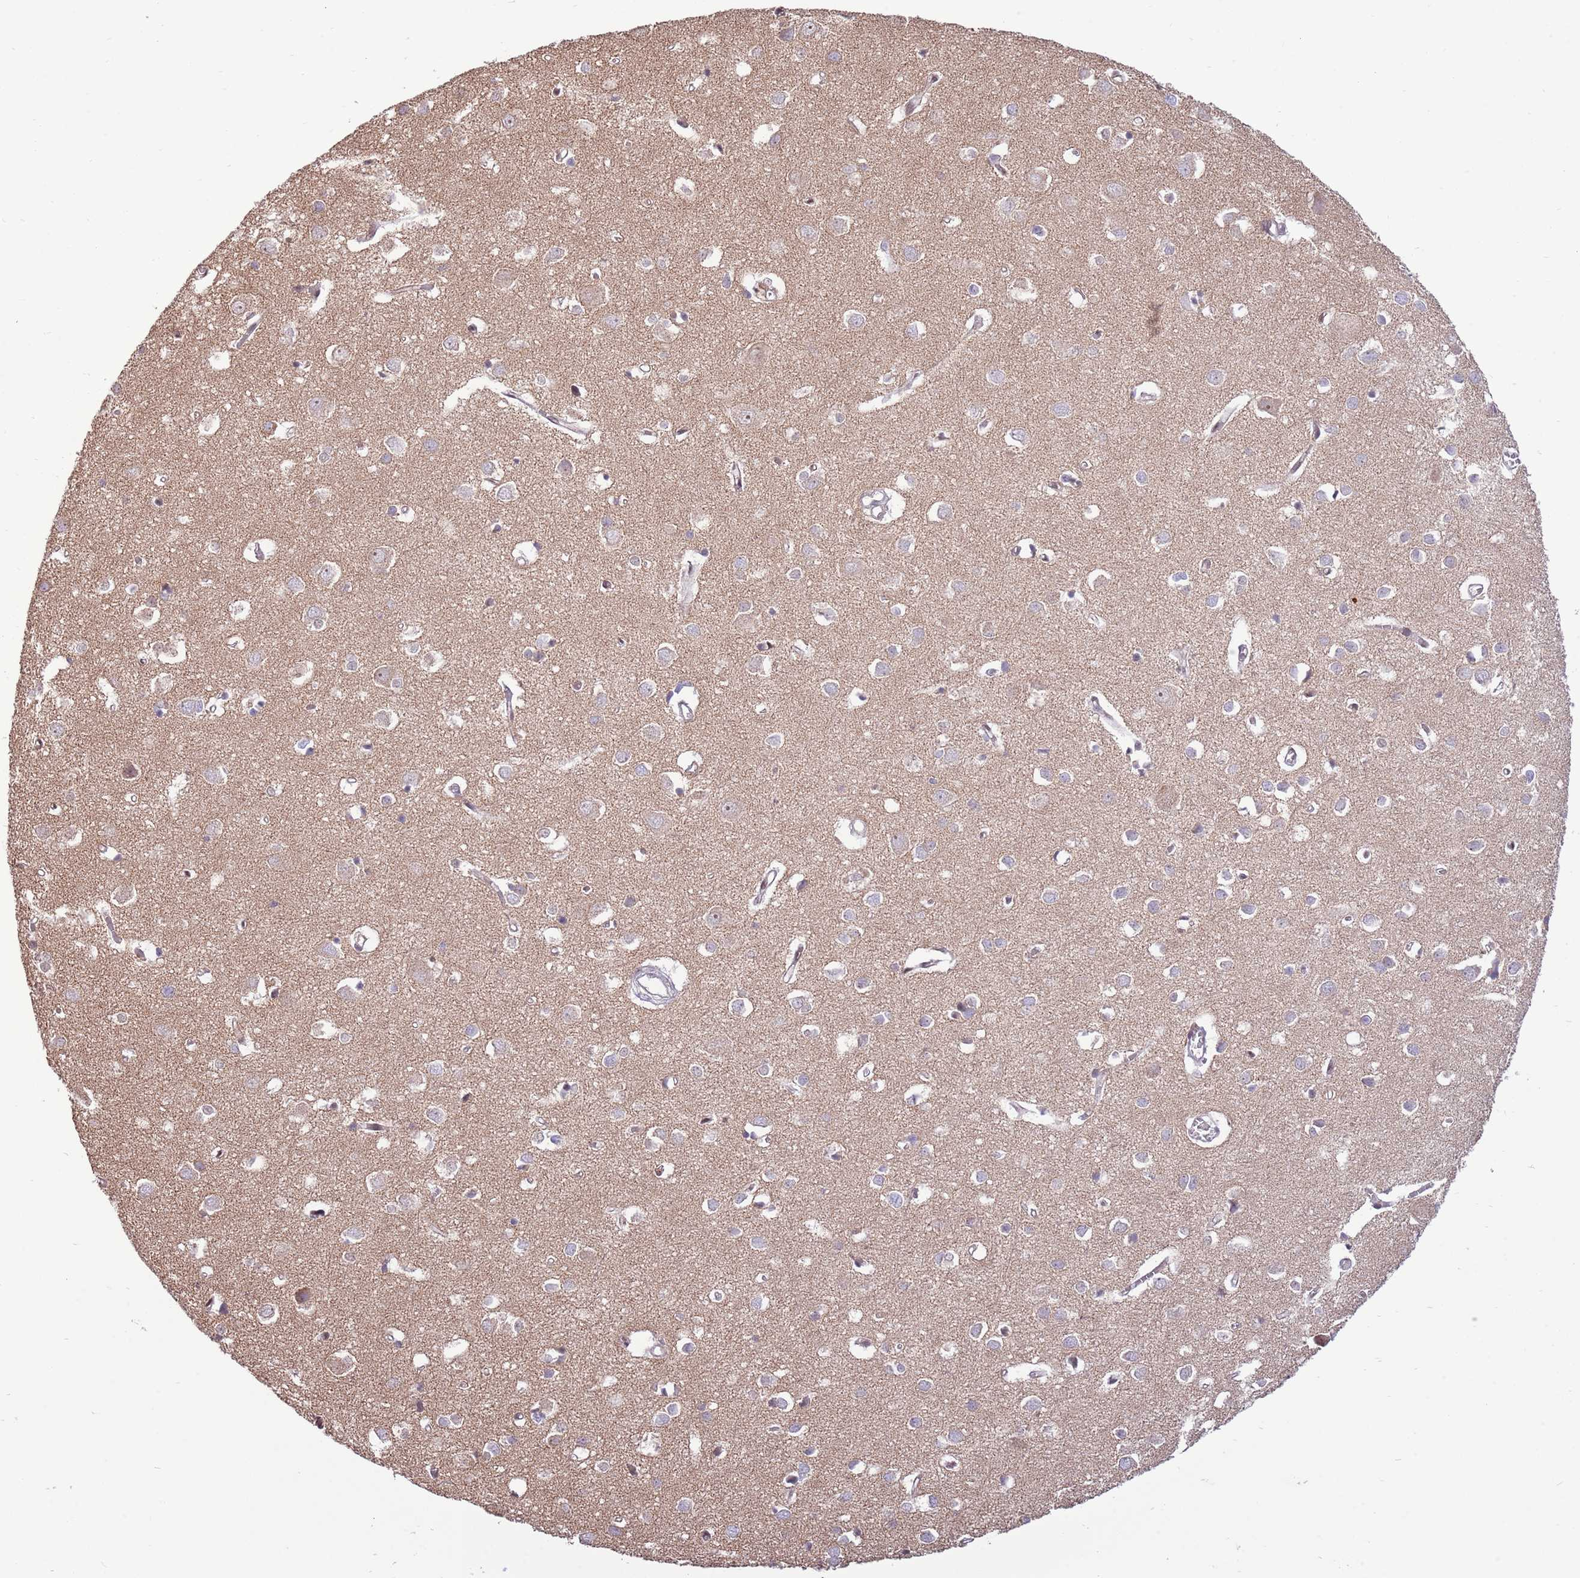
{"staining": {"intensity": "weak", "quantity": ">75%", "location": "cytoplasmic/membranous"}, "tissue": "cerebral cortex", "cell_type": "Endothelial cells", "image_type": "normal", "snomed": [{"axis": "morphology", "description": "Normal tissue, NOS"}, {"axis": "topography", "description": "Cerebral cortex"}], "caption": "The image exhibits a brown stain indicating the presence of a protein in the cytoplasmic/membranous of endothelial cells in cerebral cortex. (DAB = brown stain, brightfield microscopy at high magnification).", "gene": "ARL2BP", "patient": {"sex": "female", "age": 64}}